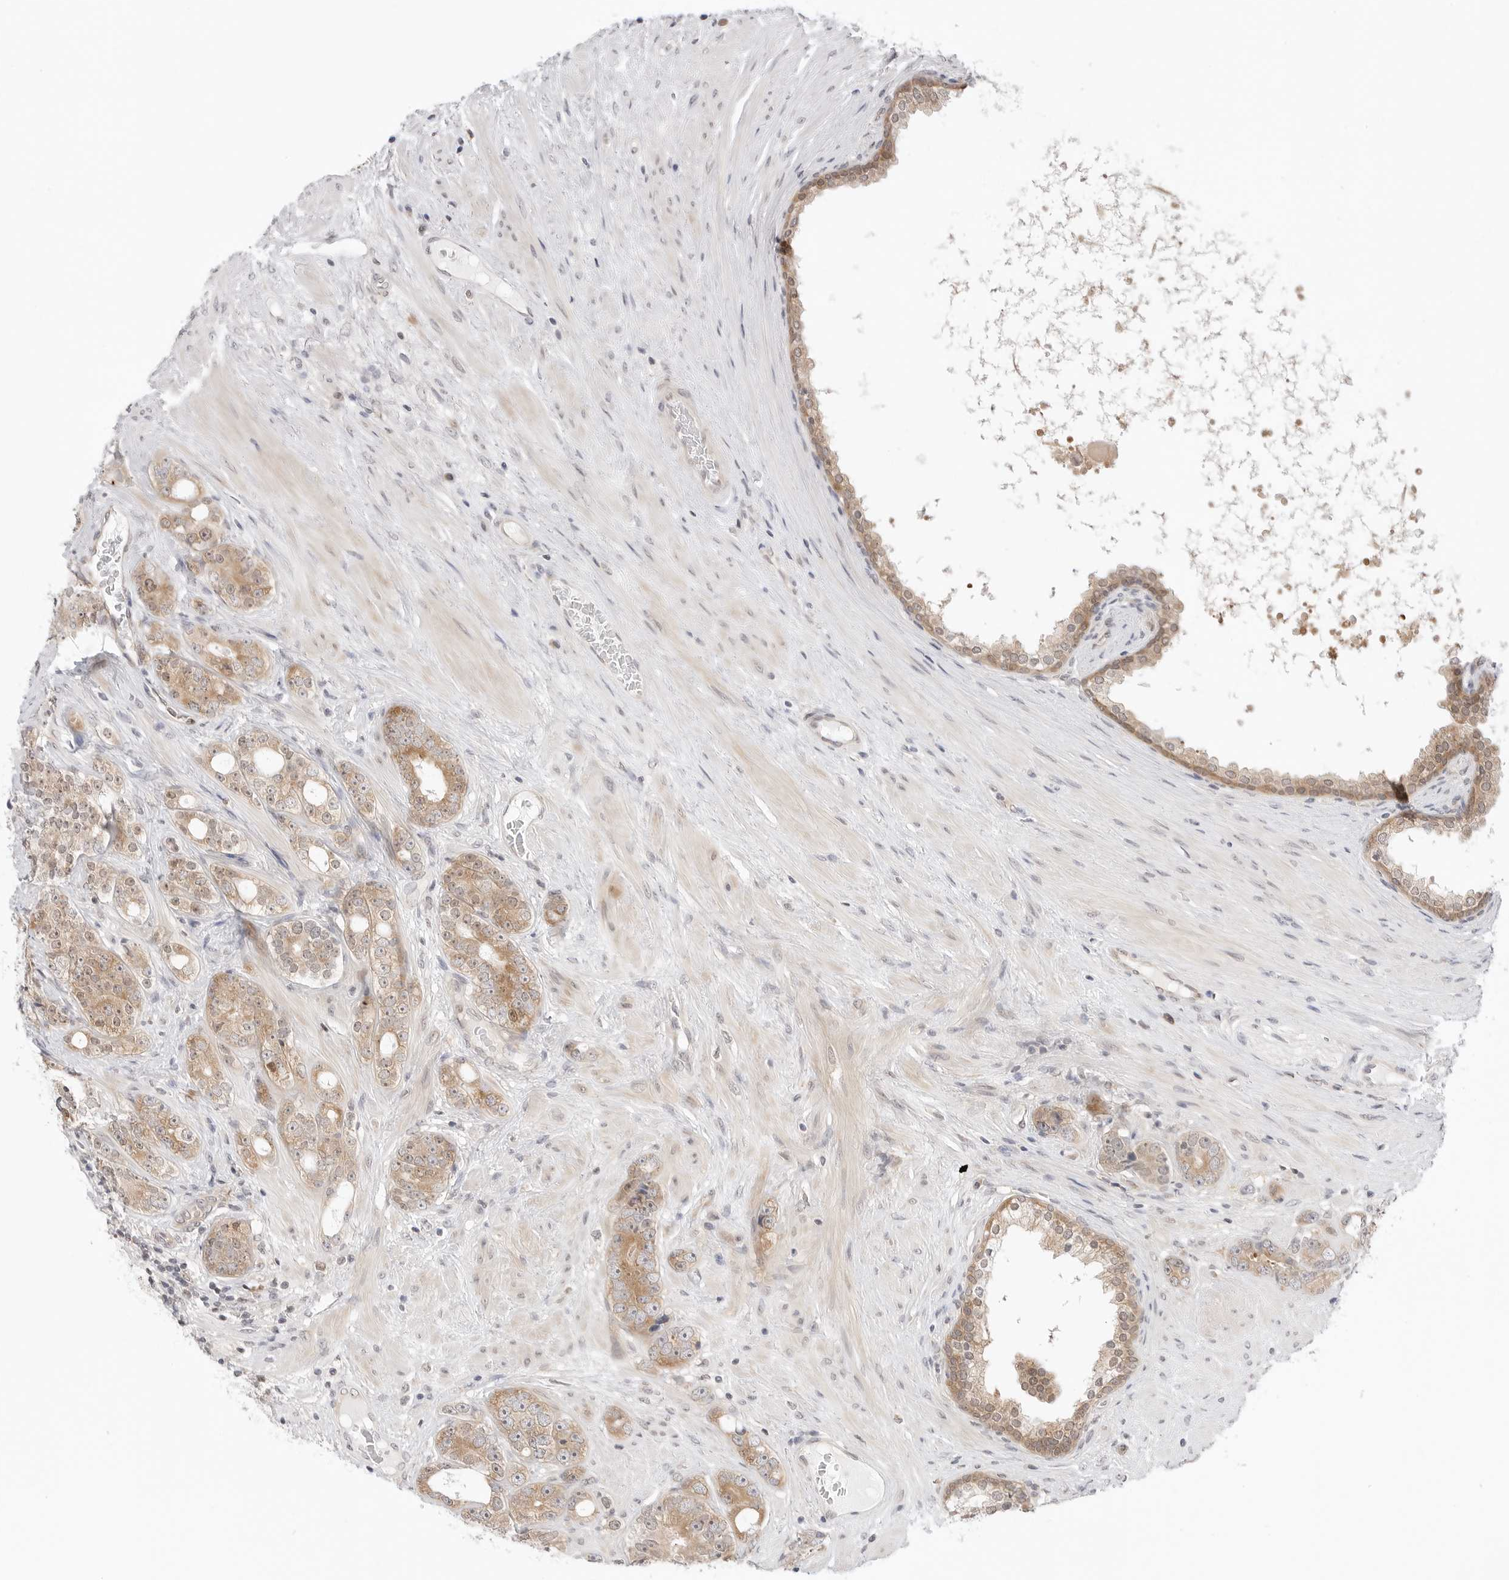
{"staining": {"intensity": "moderate", "quantity": ">75%", "location": "cytoplasmic/membranous,nuclear"}, "tissue": "prostate cancer", "cell_type": "Tumor cells", "image_type": "cancer", "snomed": [{"axis": "morphology", "description": "Adenocarcinoma, High grade"}, {"axis": "topography", "description": "Prostate"}], "caption": "Prostate cancer stained for a protein exhibits moderate cytoplasmic/membranous and nuclear positivity in tumor cells. Nuclei are stained in blue.", "gene": "NUDC", "patient": {"sex": "male", "age": 56}}